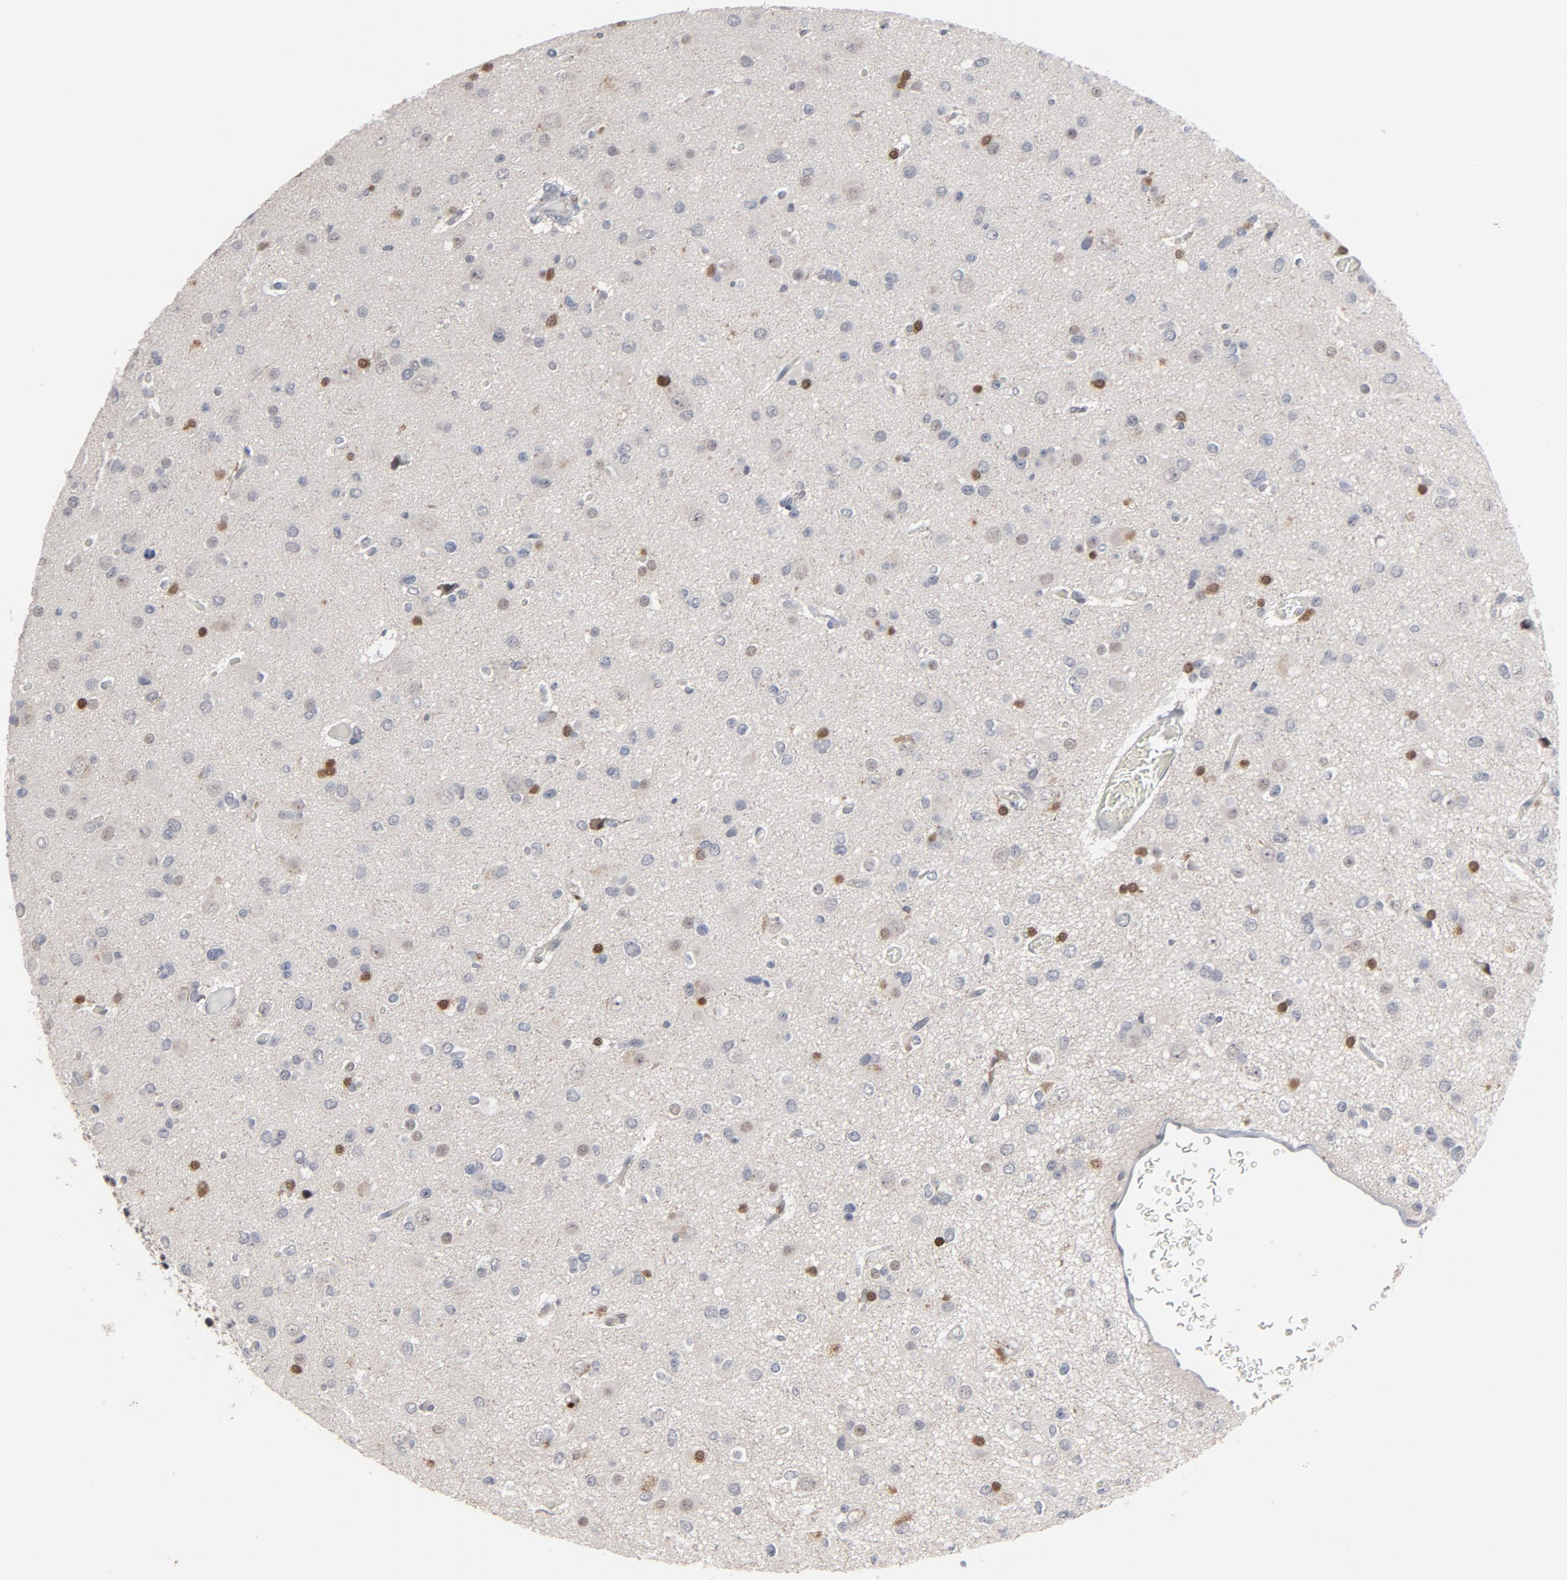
{"staining": {"intensity": "weak", "quantity": "<25%", "location": "nuclear"}, "tissue": "glioma", "cell_type": "Tumor cells", "image_type": "cancer", "snomed": [{"axis": "morphology", "description": "Glioma, malignant, Low grade"}, {"axis": "topography", "description": "Brain"}], "caption": "Low-grade glioma (malignant) was stained to show a protein in brown. There is no significant staining in tumor cells.", "gene": "RTL5", "patient": {"sex": "male", "age": 42}}